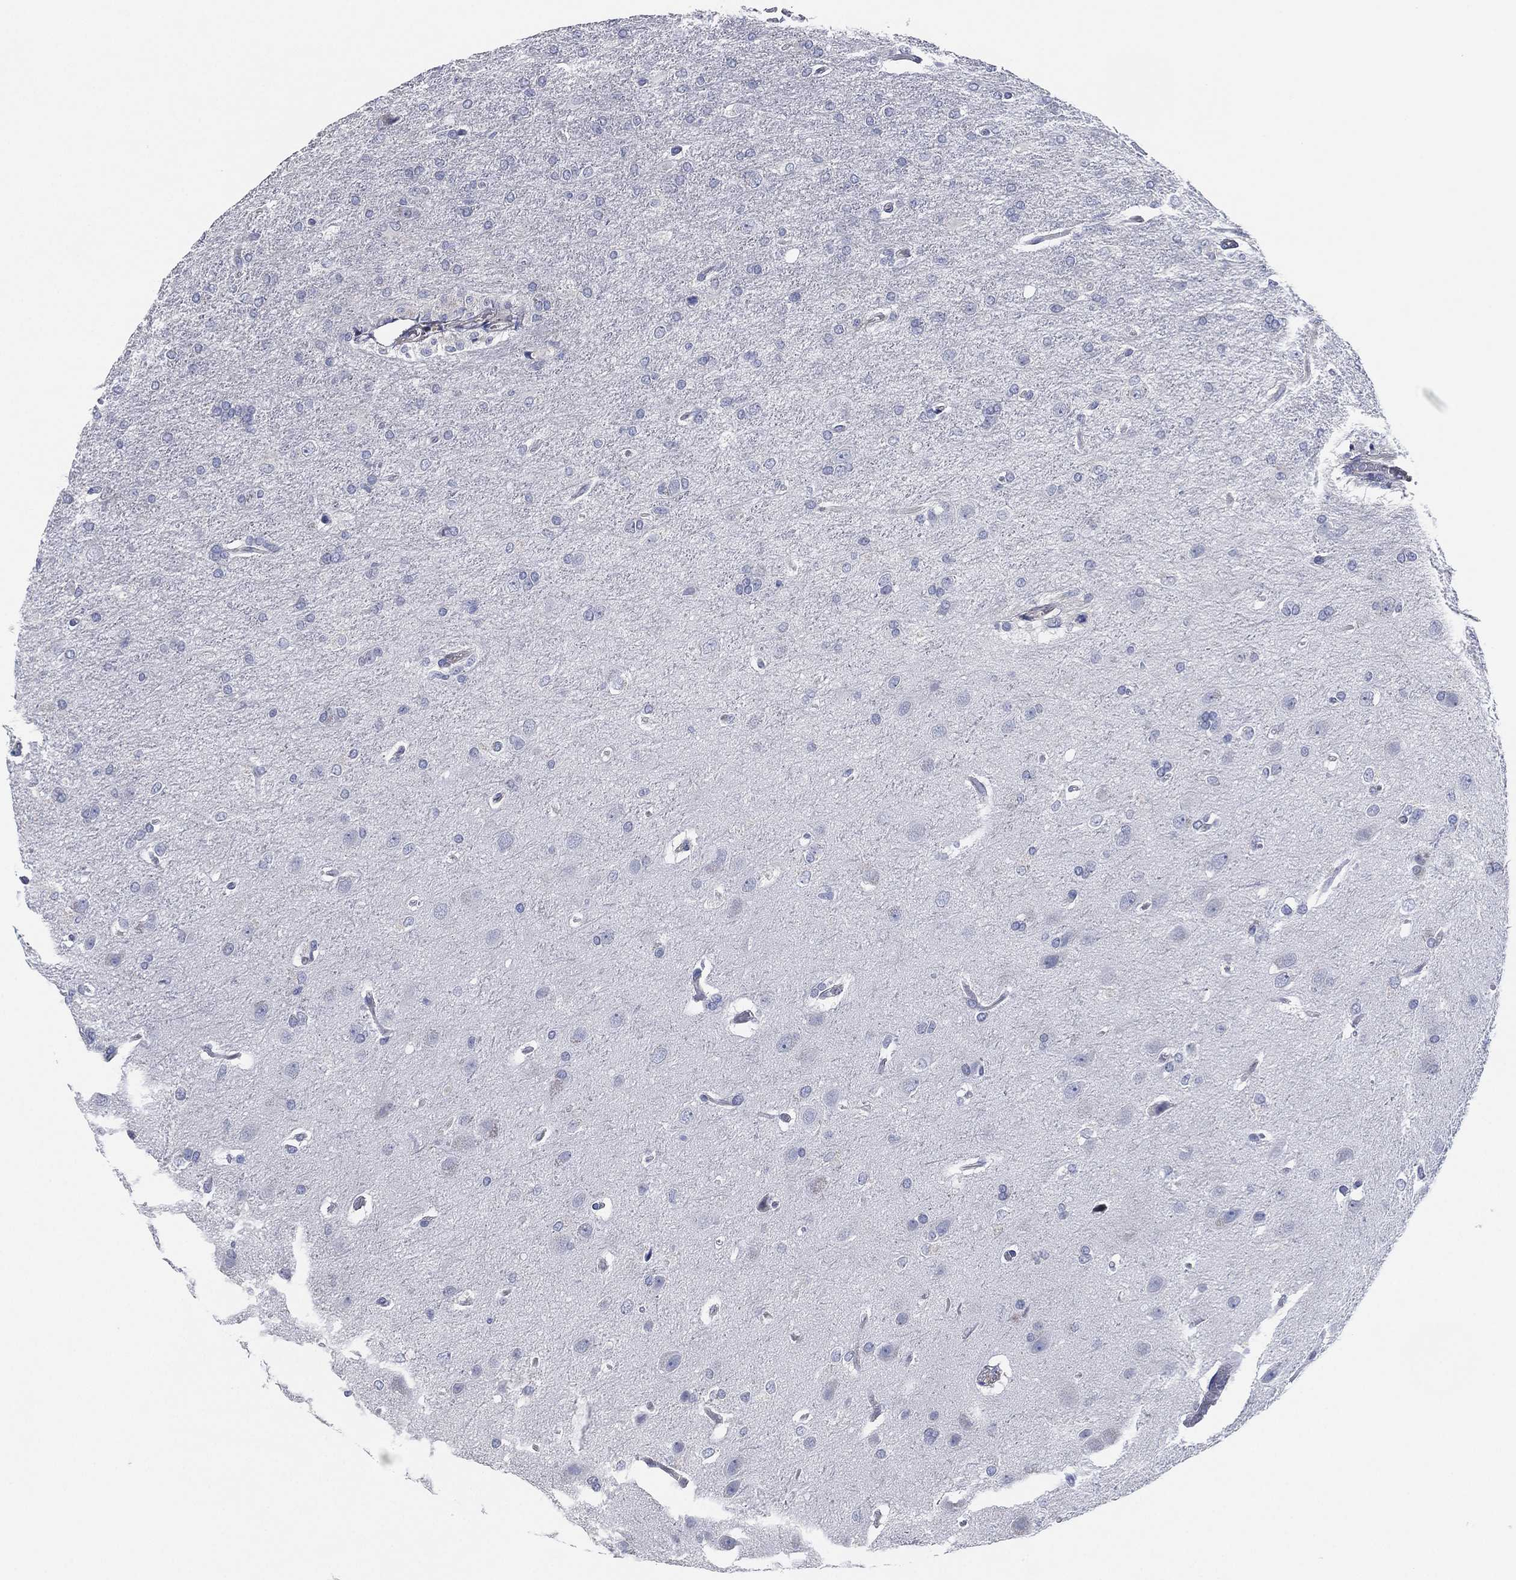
{"staining": {"intensity": "negative", "quantity": "none", "location": "none"}, "tissue": "glioma", "cell_type": "Tumor cells", "image_type": "cancer", "snomed": [{"axis": "morphology", "description": "Glioma, malignant, High grade"}, {"axis": "topography", "description": "Brain"}], "caption": "IHC micrograph of neoplastic tissue: glioma stained with DAB (3,3'-diaminobenzidine) shows no significant protein positivity in tumor cells. The staining is performed using DAB brown chromogen with nuclei counter-stained in using hematoxylin.", "gene": "CFTR", "patient": {"sex": "male", "age": 68}}